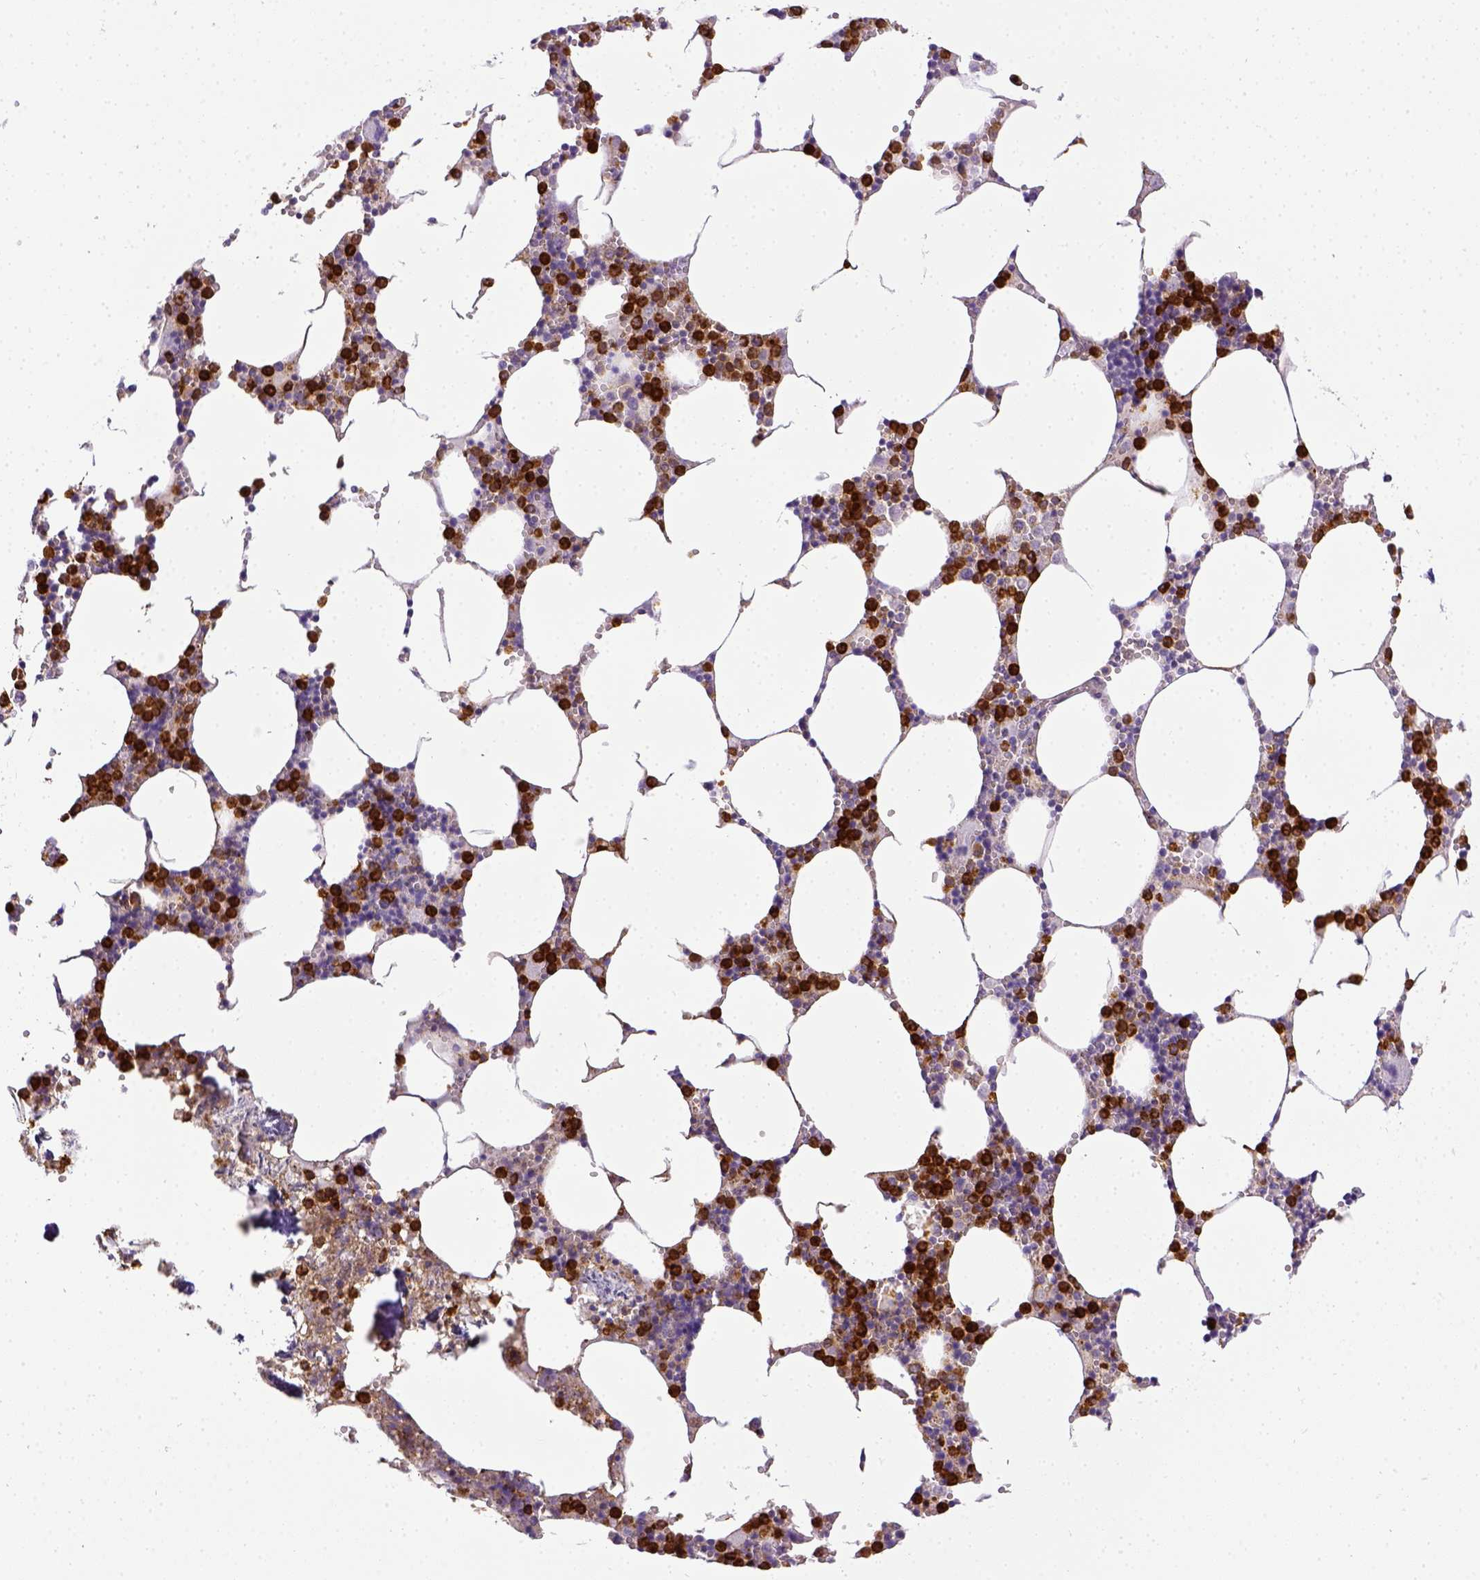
{"staining": {"intensity": "strong", "quantity": "25%-75%", "location": "cytoplasmic/membranous,nuclear"}, "tissue": "bone marrow", "cell_type": "Hematopoietic cells", "image_type": "normal", "snomed": [{"axis": "morphology", "description": "Normal tissue, NOS"}, {"axis": "topography", "description": "Bone marrow"}], "caption": "Bone marrow stained for a protein shows strong cytoplasmic/membranous,nuclear positivity in hematopoietic cells.", "gene": "ITGAM", "patient": {"sex": "male", "age": 54}}